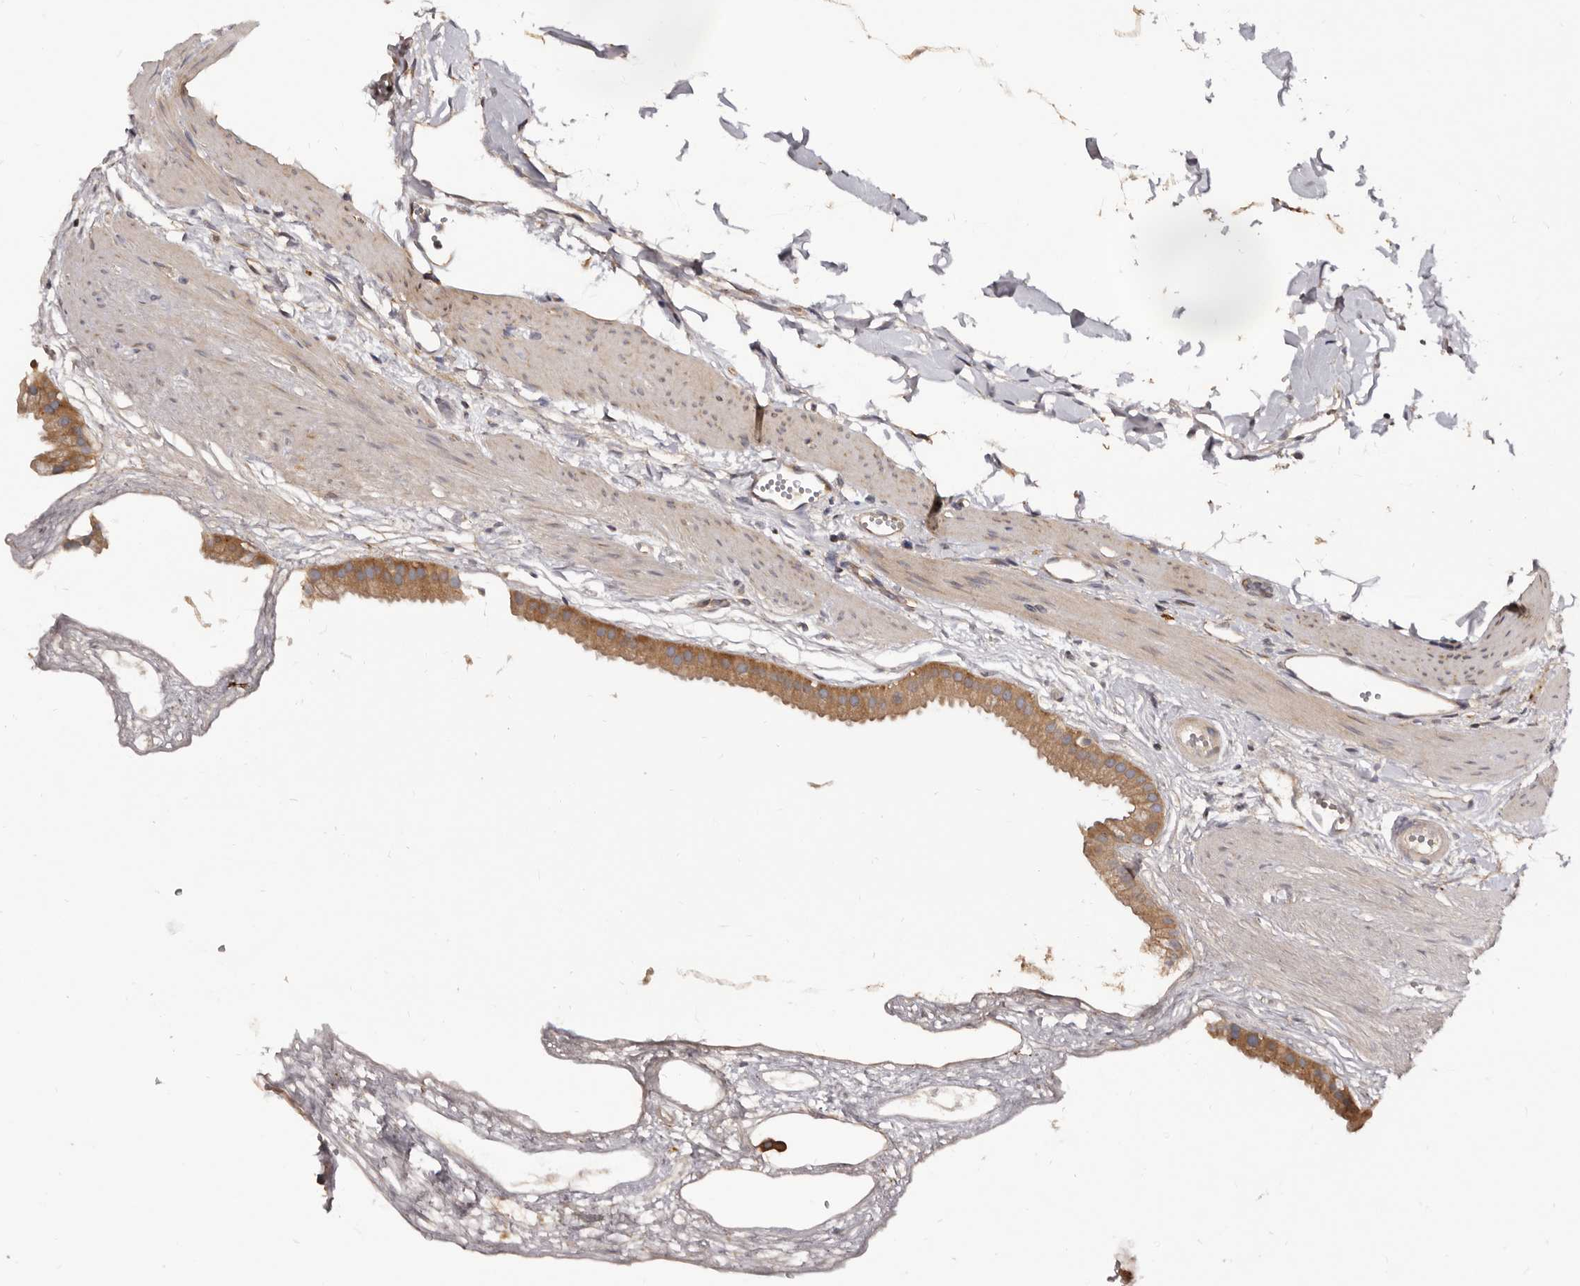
{"staining": {"intensity": "moderate", "quantity": ">75%", "location": "cytoplasmic/membranous"}, "tissue": "gallbladder", "cell_type": "Glandular cells", "image_type": "normal", "snomed": [{"axis": "morphology", "description": "Normal tissue, NOS"}, {"axis": "topography", "description": "Gallbladder"}], "caption": "A high-resolution histopathology image shows IHC staining of normal gallbladder, which demonstrates moderate cytoplasmic/membranous positivity in about >75% of glandular cells. Nuclei are stained in blue.", "gene": "ADAMTS20", "patient": {"sex": "female", "age": 64}}